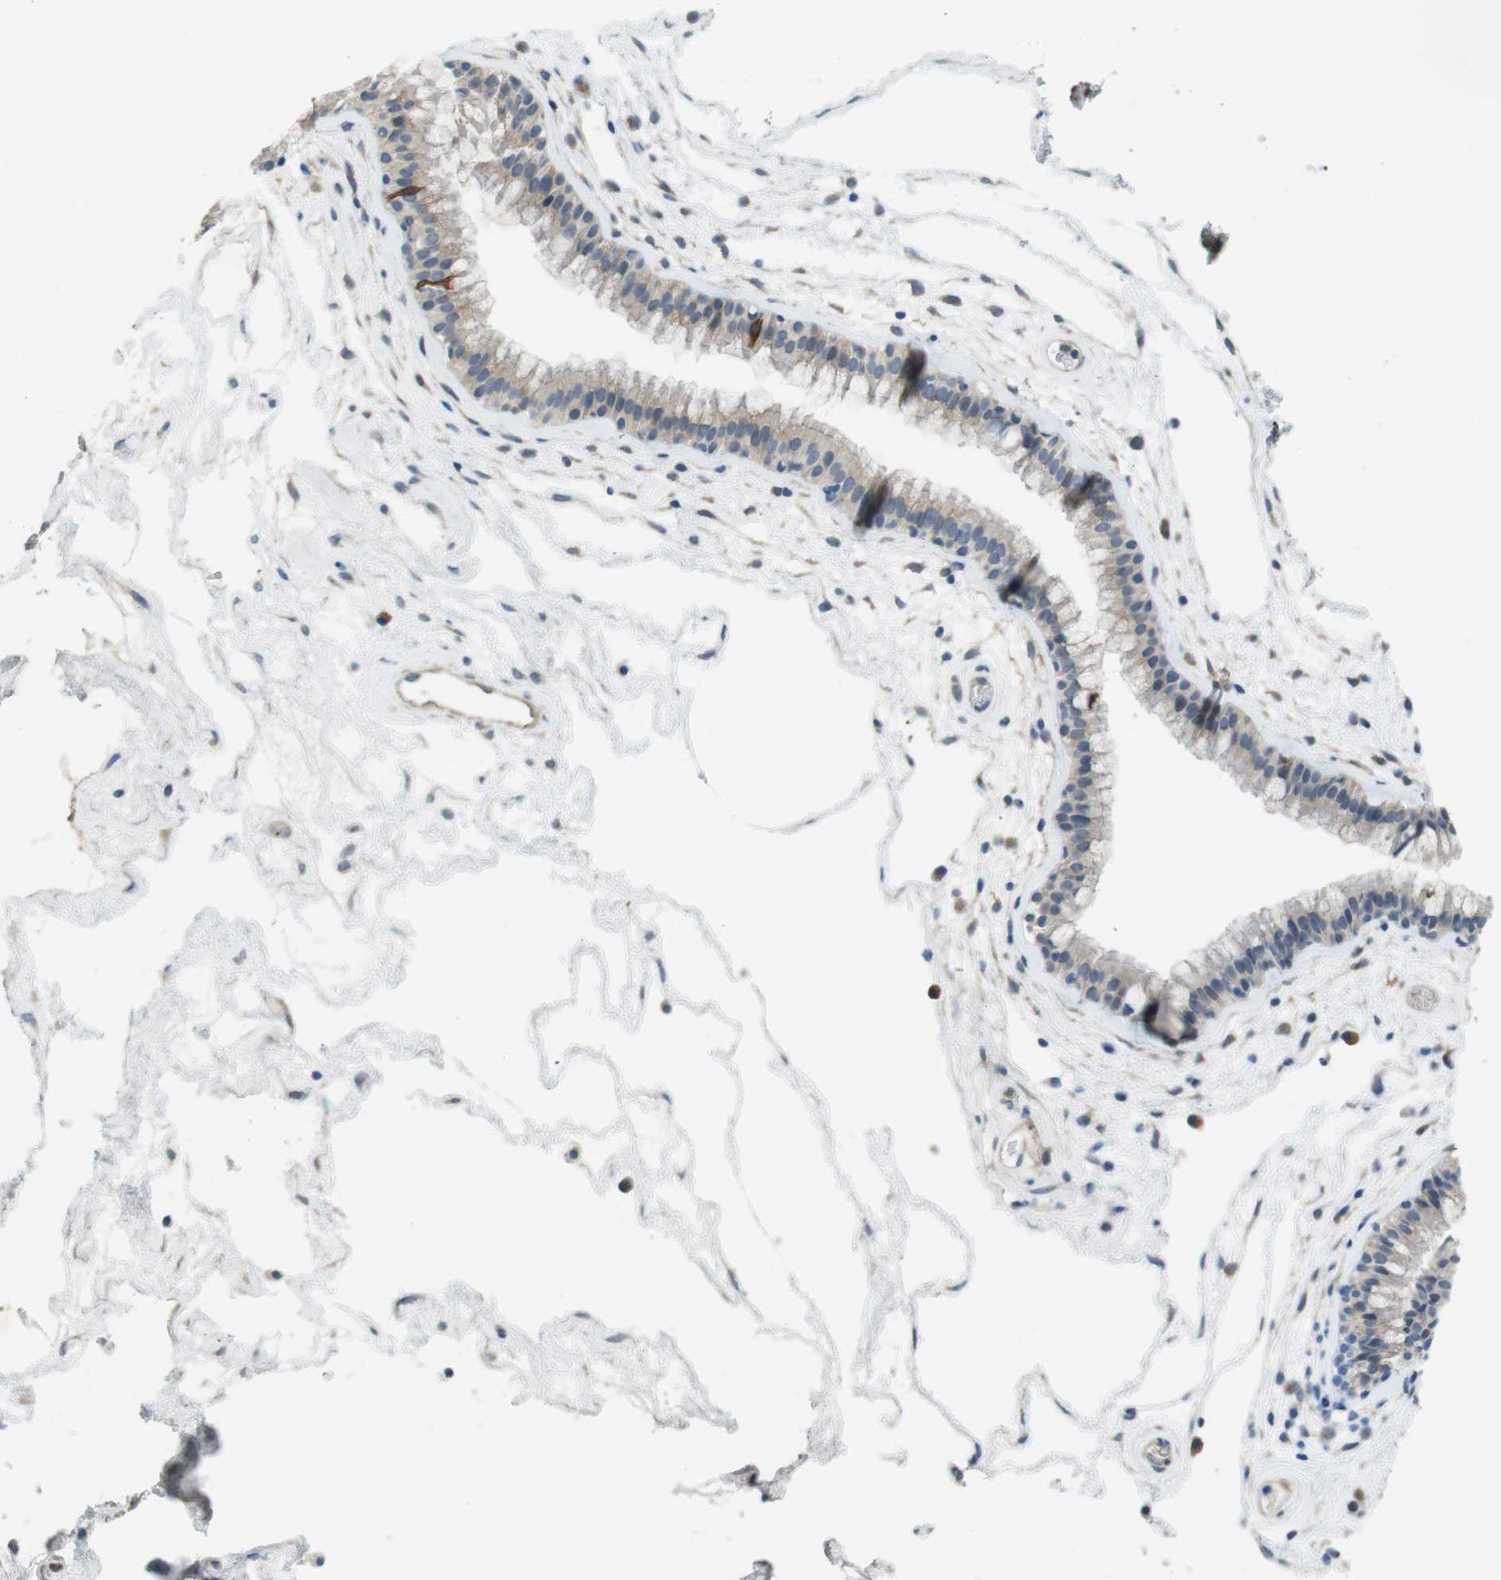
{"staining": {"intensity": "moderate", "quantity": "<25%", "location": "cytoplasmic/membranous"}, "tissue": "nasopharynx", "cell_type": "Respiratory epithelial cells", "image_type": "normal", "snomed": [{"axis": "morphology", "description": "Normal tissue, NOS"}, {"axis": "morphology", "description": "Inflammation, NOS"}, {"axis": "topography", "description": "Nasopharynx"}], "caption": "DAB immunohistochemical staining of benign human nasopharynx exhibits moderate cytoplasmic/membranous protein expression in about <25% of respiratory epithelial cells.", "gene": "ANK2", "patient": {"sex": "male", "age": 48}}